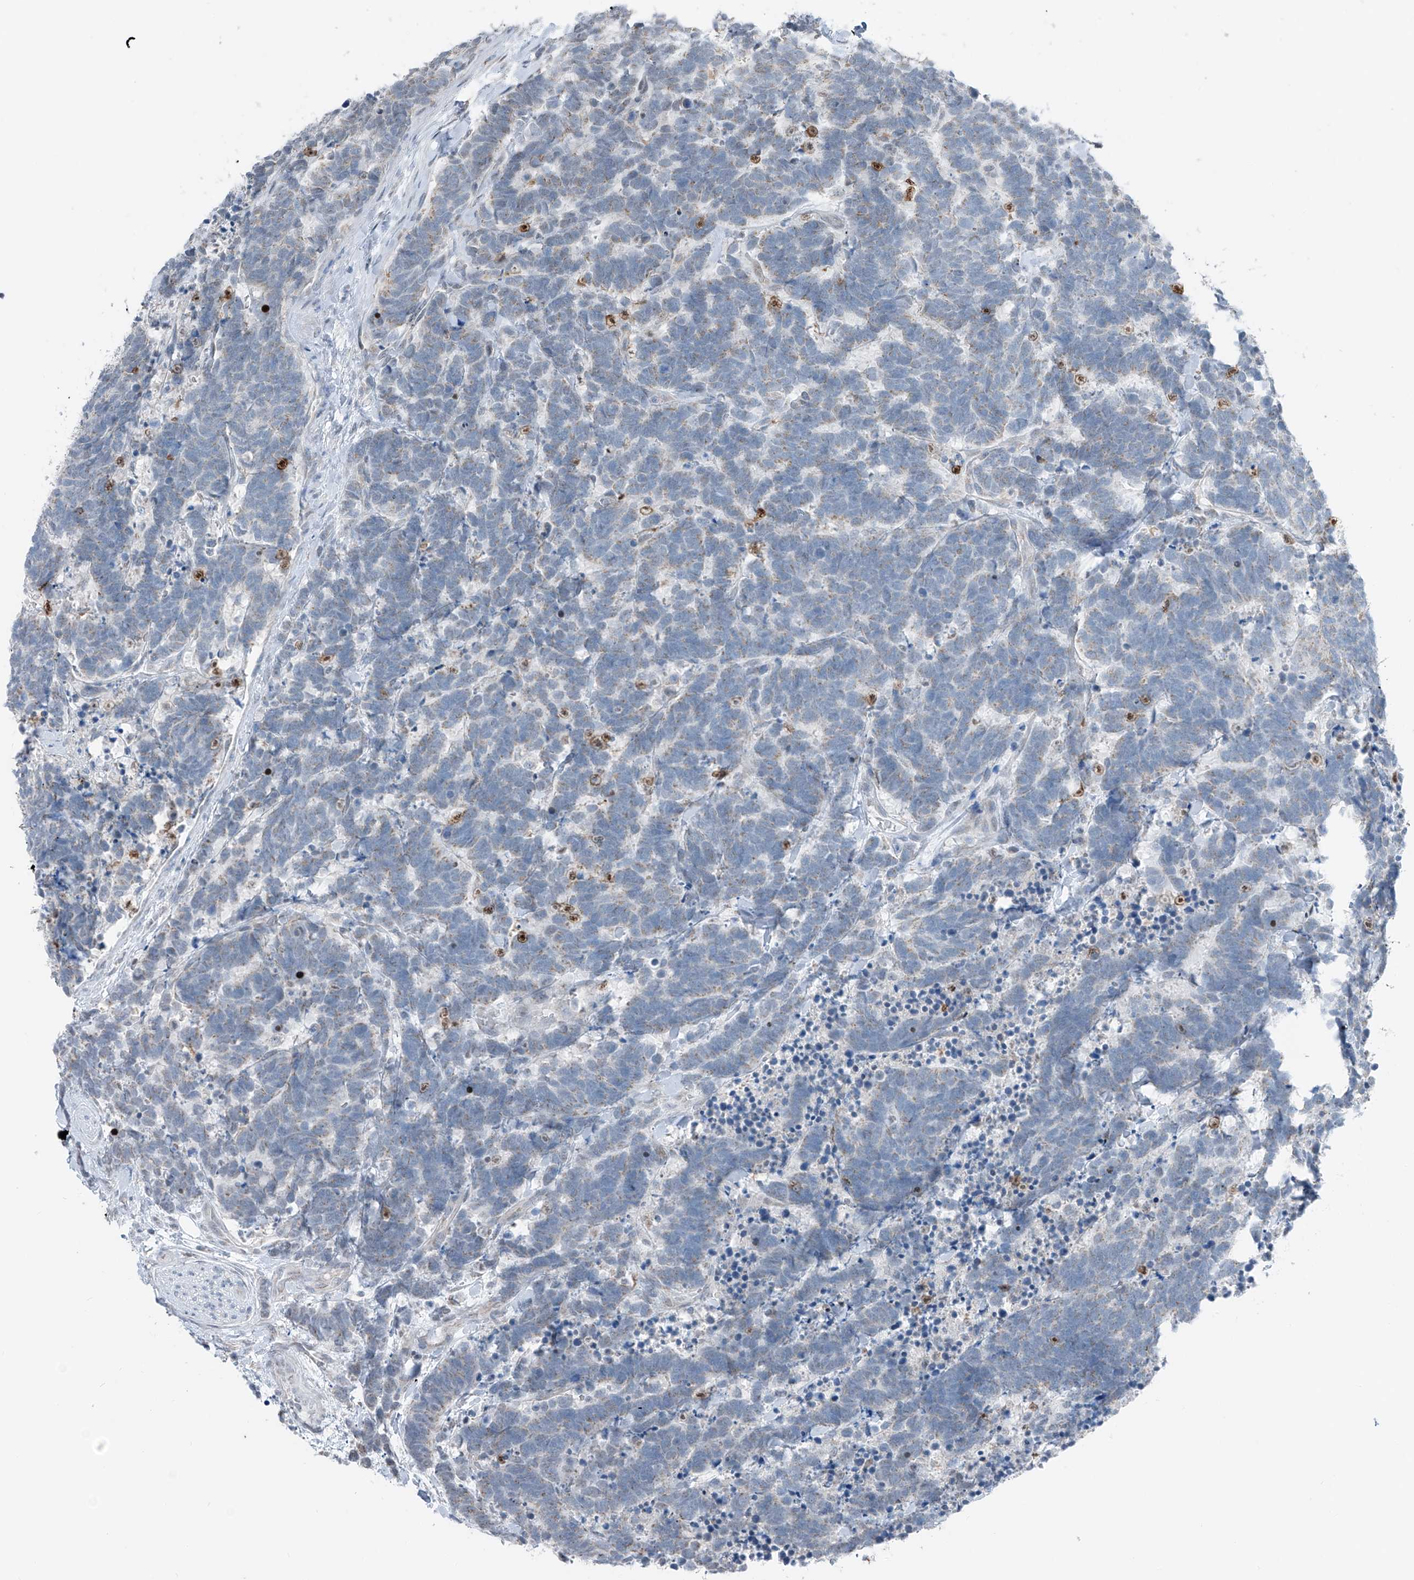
{"staining": {"intensity": "weak", "quantity": "<25%", "location": "cytoplasmic/membranous"}, "tissue": "carcinoid", "cell_type": "Tumor cells", "image_type": "cancer", "snomed": [{"axis": "morphology", "description": "Carcinoma, NOS"}, {"axis": "morphology", "description": "Carcinoid, malignant, NOS"}, {"axis": "topography", "description": "Urinary bladder"}], "caption": "The IHC image has no significant expression in tumor cells of carcinoid tissue.", "gene": "DYRK1B", "patient": {"sex": "male", "age": 57}}